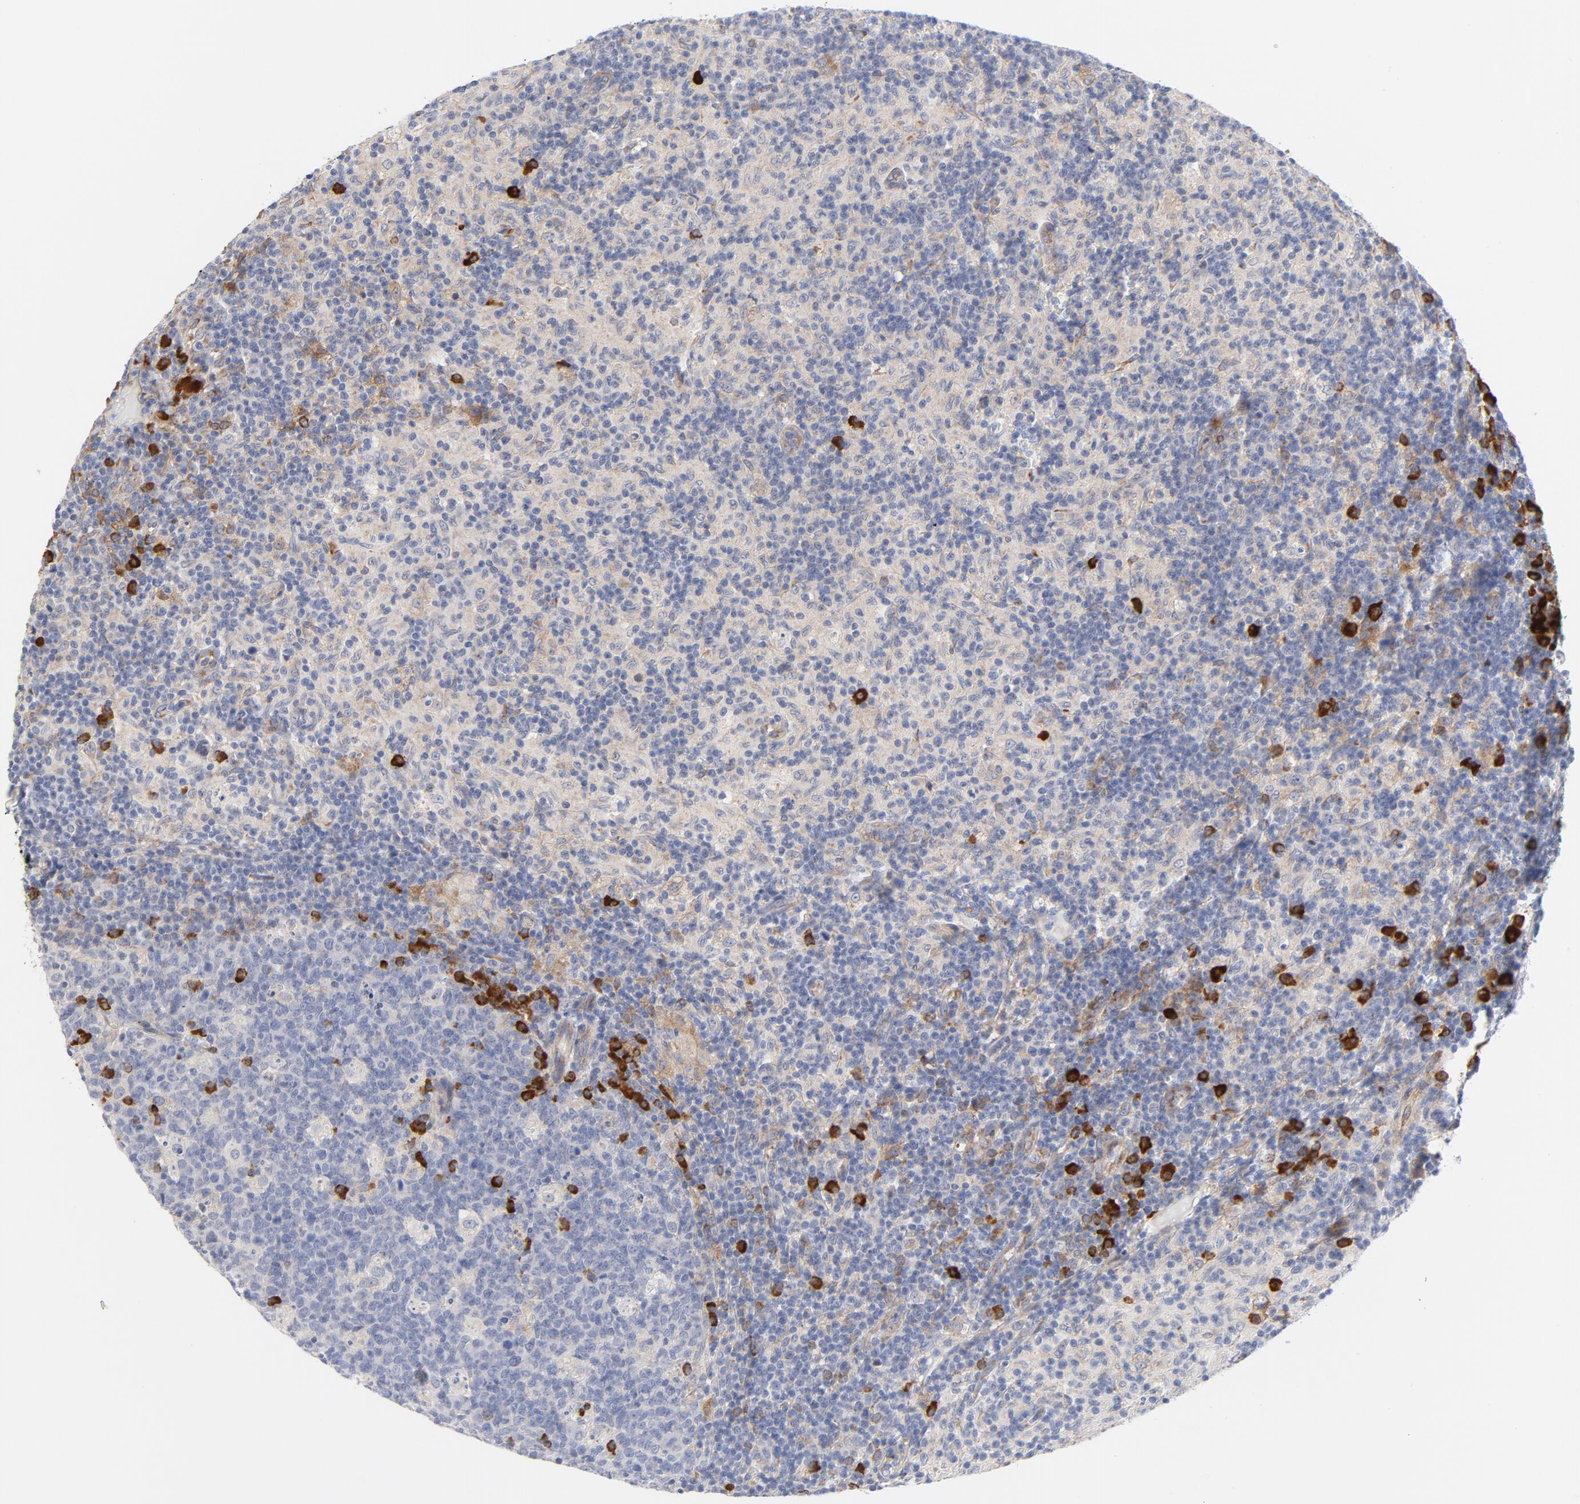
{"staining": {"intensity": "strong", "quantity": "25%-75%", "location": "cytoplasmic/membranous"}, "tissue": "lymph node", "cell_type": "Germinal center cells", "image_type": "normal", "snomed": [{"axis": "morphology", "description": "Normal tissue, NOS"}, {"axis": "morphology", "description": "Inflammation, NOS"}, {"axis": "topography", "description": "Lymph node"}], "caption": "High-power microscopy captured an immunohistochemistry histopathology image of unremarkable lymph node, revealing strong cytoplasmic/membranous expression in about 25%-75% of germinal center cells.", "gene": "RAPGEF3", "patient": {"sex": "male", "age": 55}}